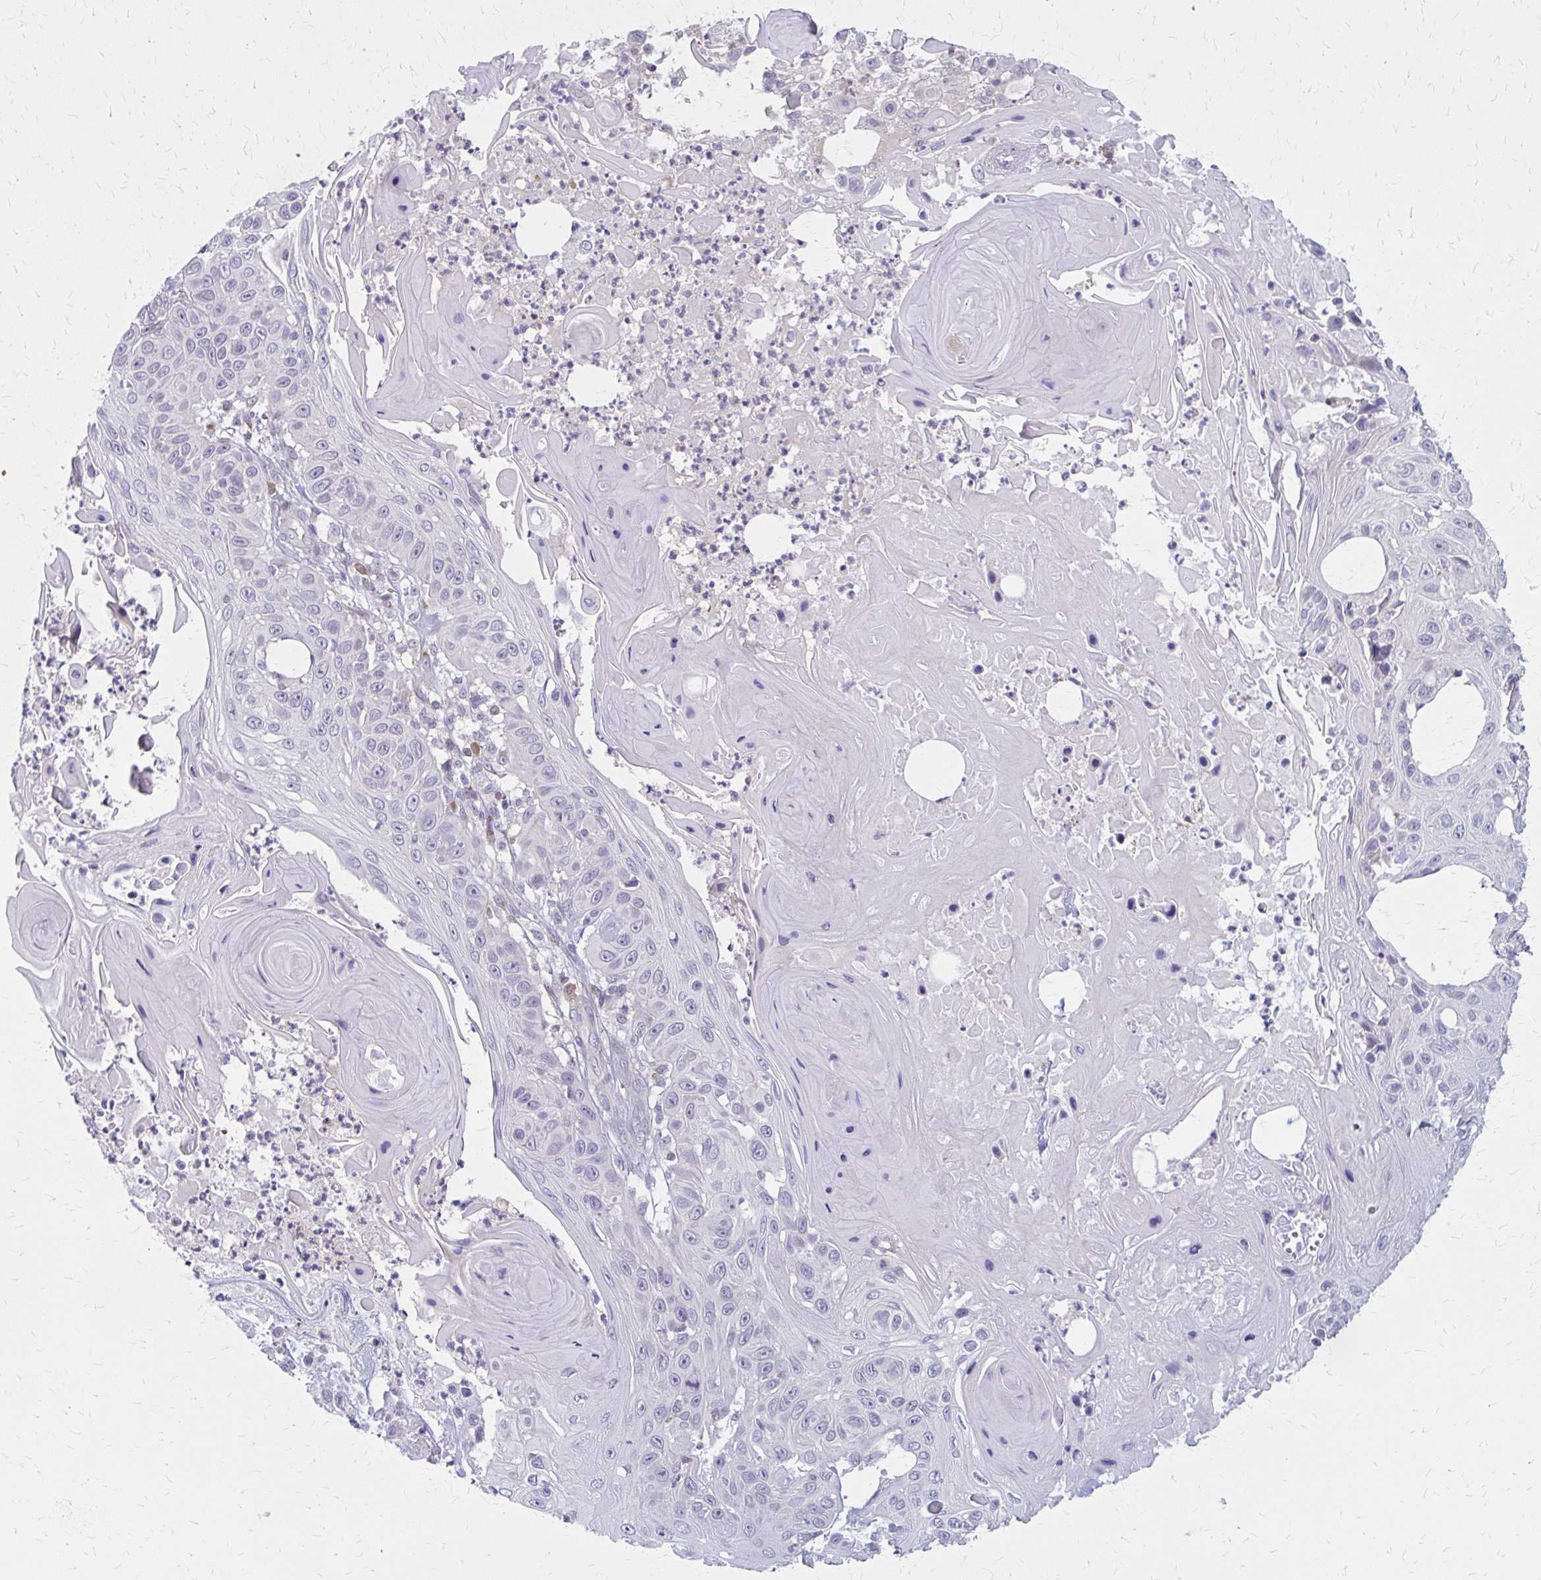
{"staining": {"intensity": "negative", "quantity": "none", "location": "none"}, "tissue": "skin cancer", "cell_type": "Tumor cells", "image_type": "cancer", "snomed": [{"axis": "morphology", "description": "Squamous cell carcinoma, NOS"}, {"axis": "topography", "description": "Skin"}], "caption": "Immunohistochemistry (IHC) image of human skin cancer (squamous cell carcinoma) stained for a protein (brown), which shows no positivity in tumor cells.", "gene": "IFI44L", "patient": {"sex": "male", "age": 82}}